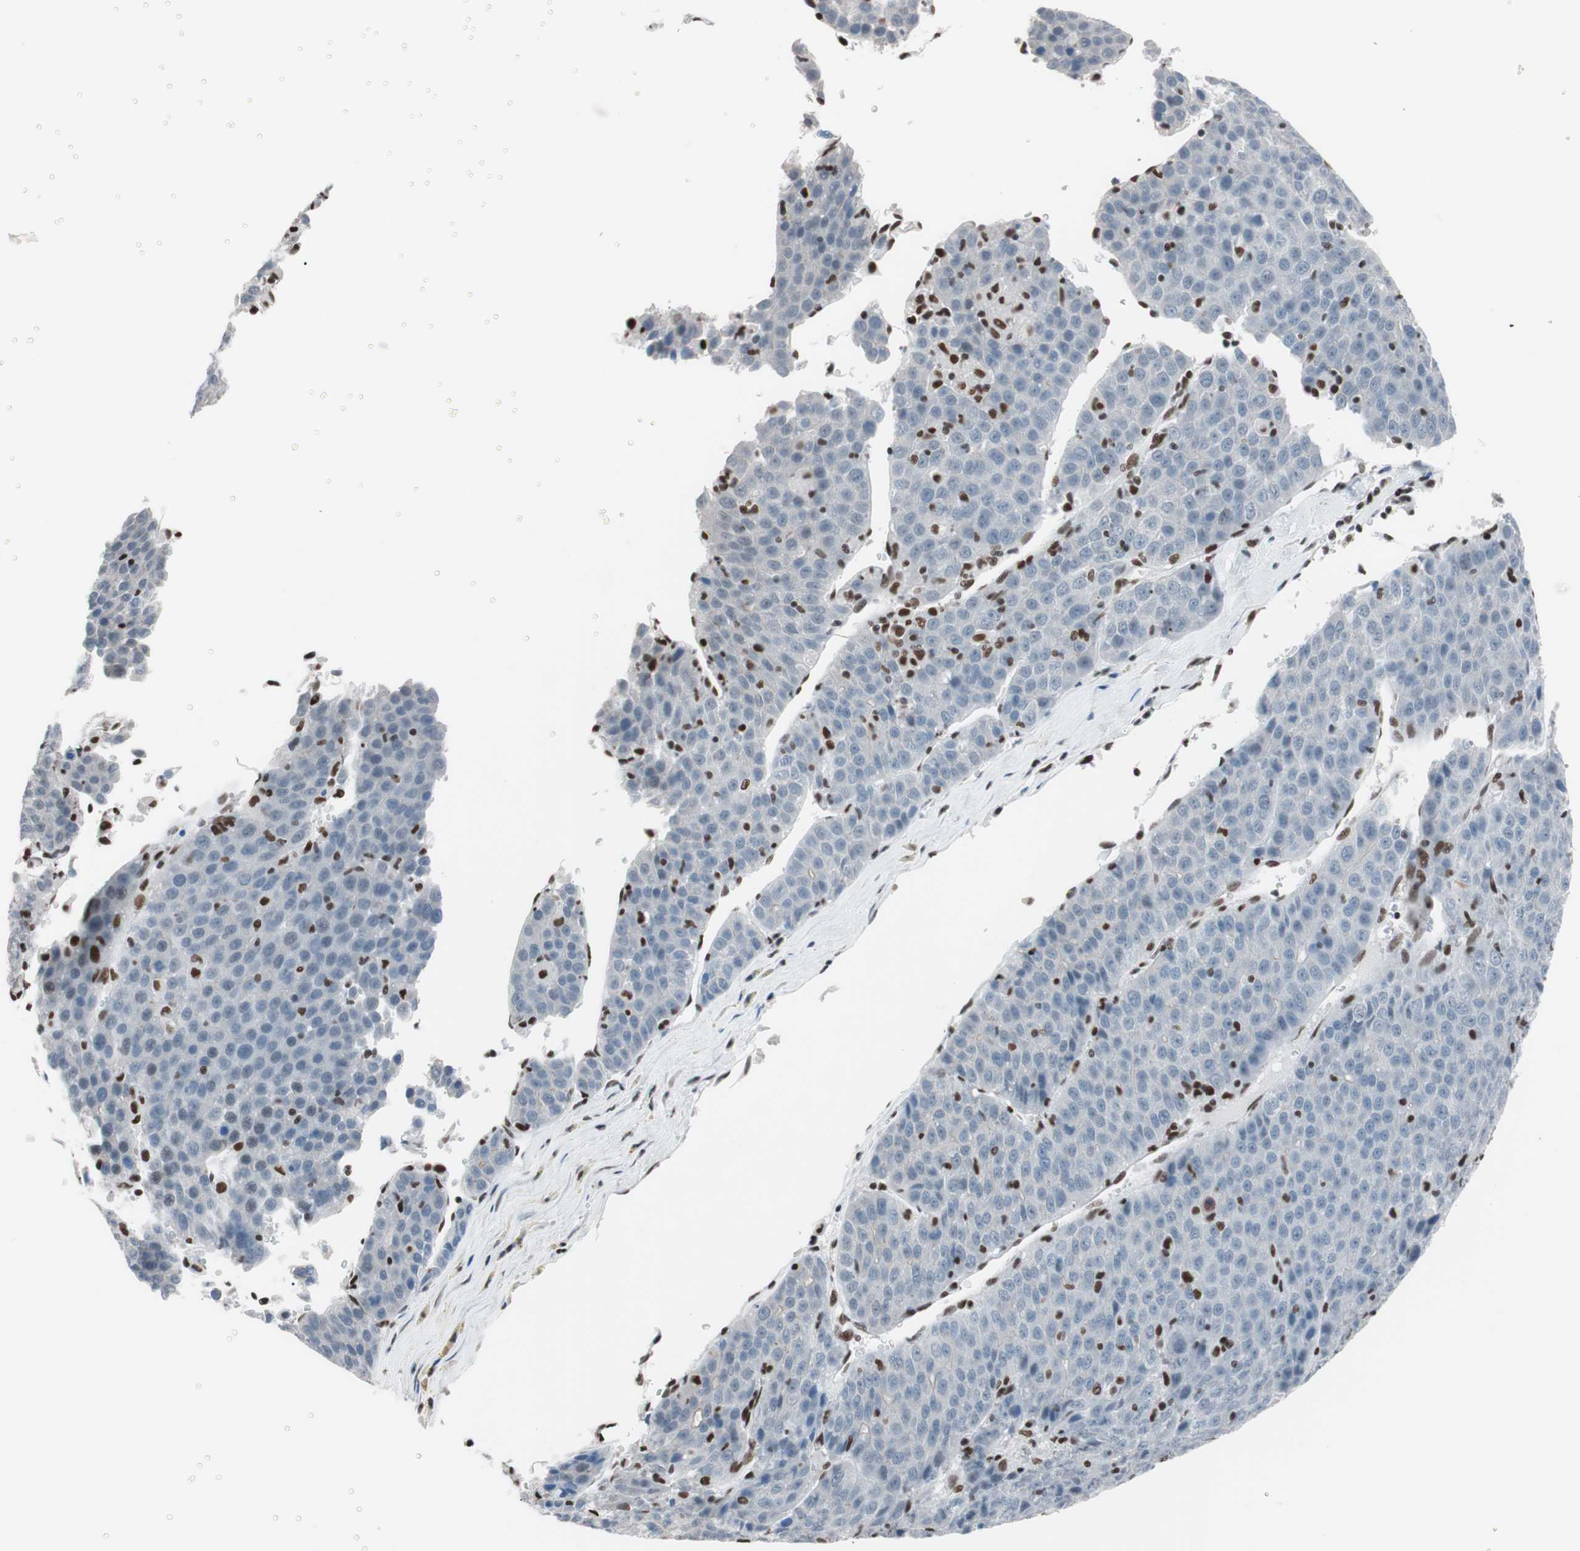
{"staining": {"intensity": "negative", "quantity": "none", "location": "none"}, "tissue": "liver cancer", "cell_type": "Tumor cells", "image_type": "cancer", "snomed": [{"axis": "morphology", "description": "Carcinoma, Hepatocellular, NOS"}, {"axis": "topography", "description": "Liver"}], "caption": "This is a photomicrograph of immunohistochemistry (IHC) staining of liver cancer (hepatocellular carcinoma), which shows no expression in tumor cells. The staining is performed using DAB brown chromogen with nuclei counter-stained in using hematoxylin.", "gene": "ARID1A", "patient": {"sex": "female", "age": 53}}